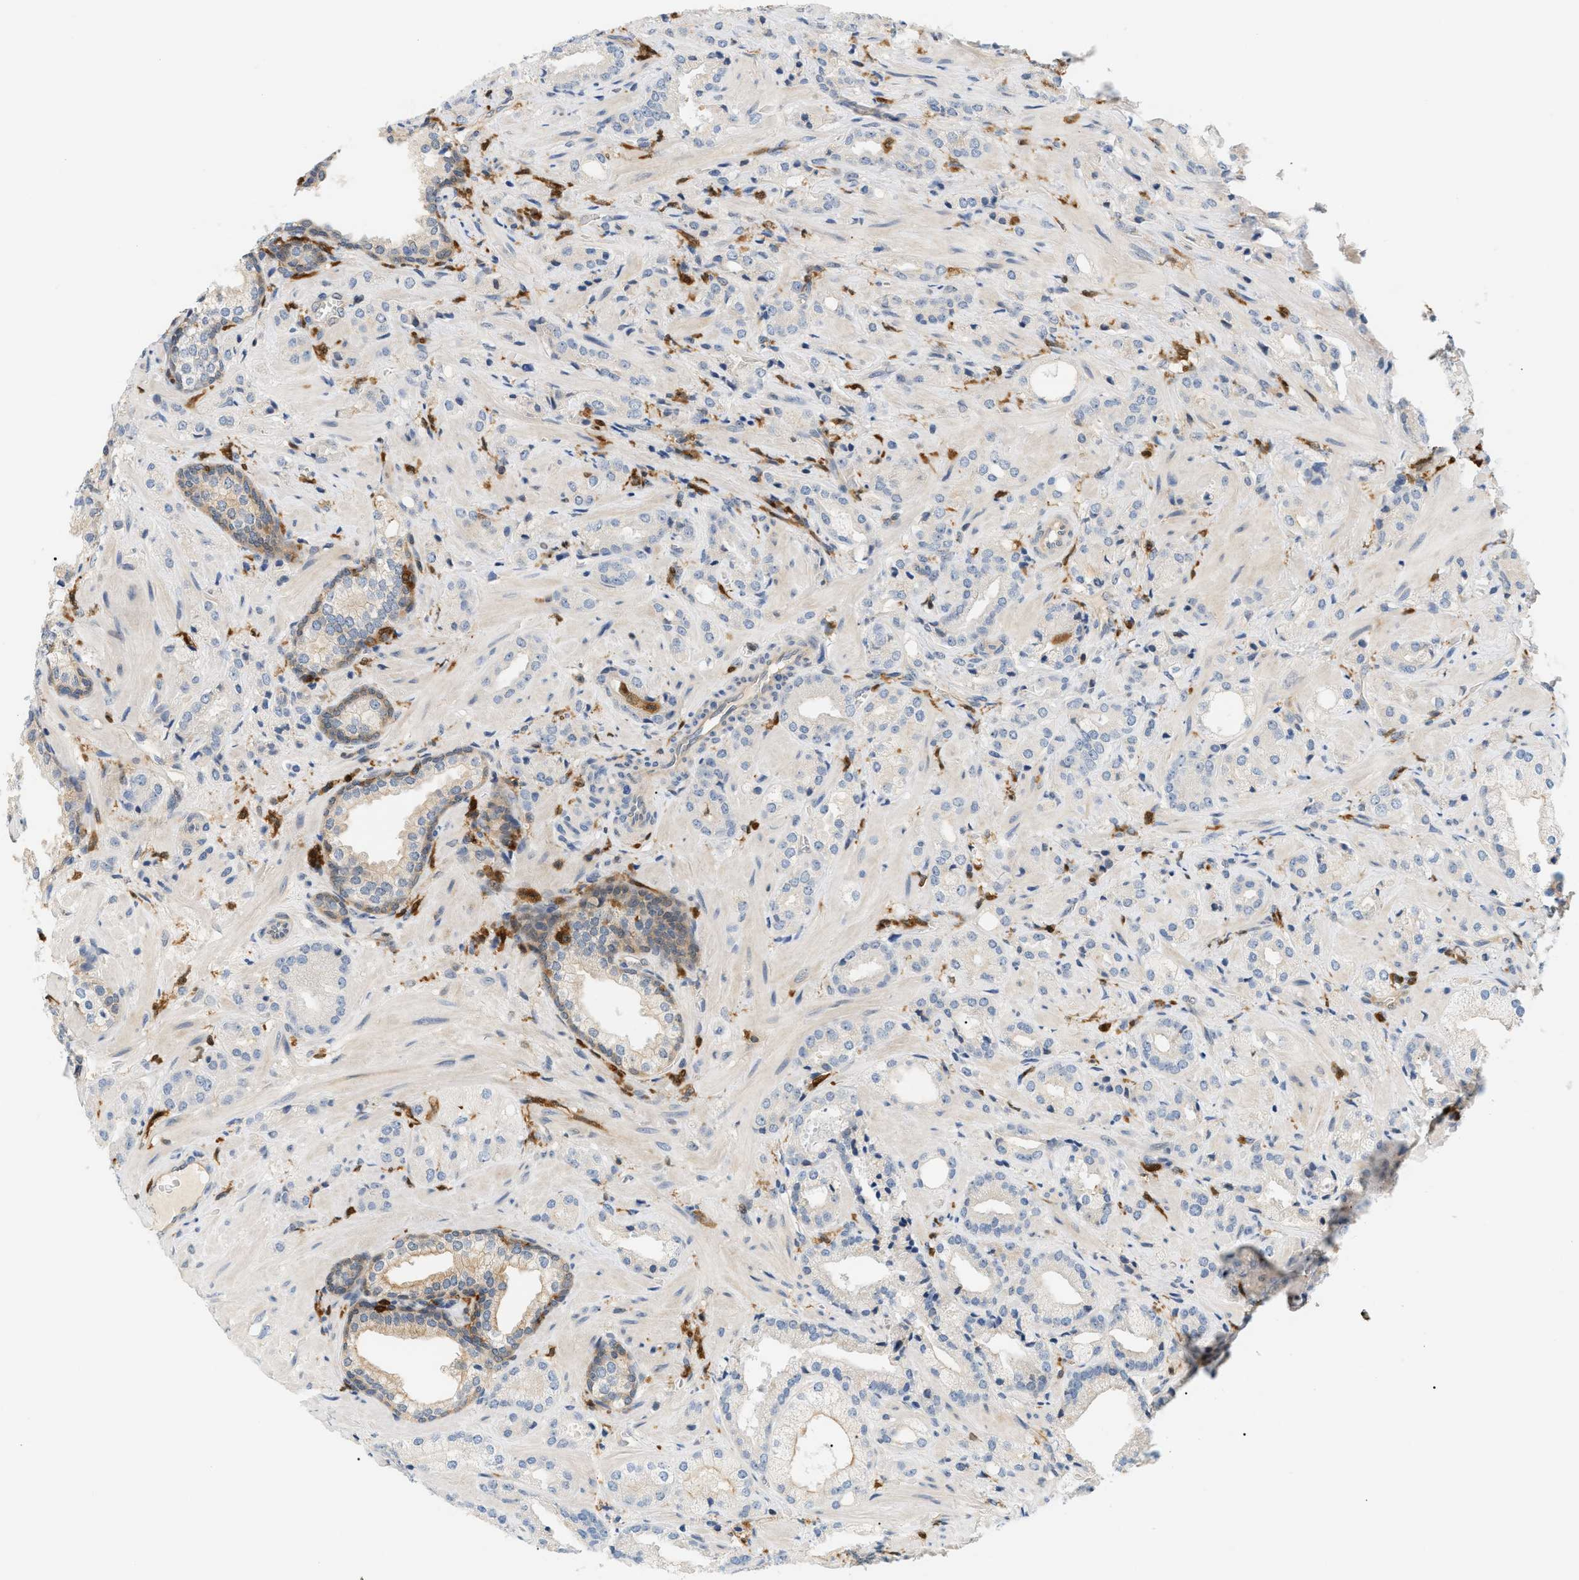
{"staining": {"intensity": "negative", "quantity": "none", "location": "none"}, "tissue": "prostate cancer", "cell_type": "Tumor cells", "image_type": "cancer", "snomed": [{"axis": "morphology", "description": "Adenocarcinoma, High grade"}, {"axis": "topography", "description": "Prostate"}], "caption": "Prostate cancer was stained to show a protein in brown. There is no significant staining in tumor cells. Nuclei are stained in blue.", "gene": "PYCARD", "patient": {"sex": "male", "age": 64}}